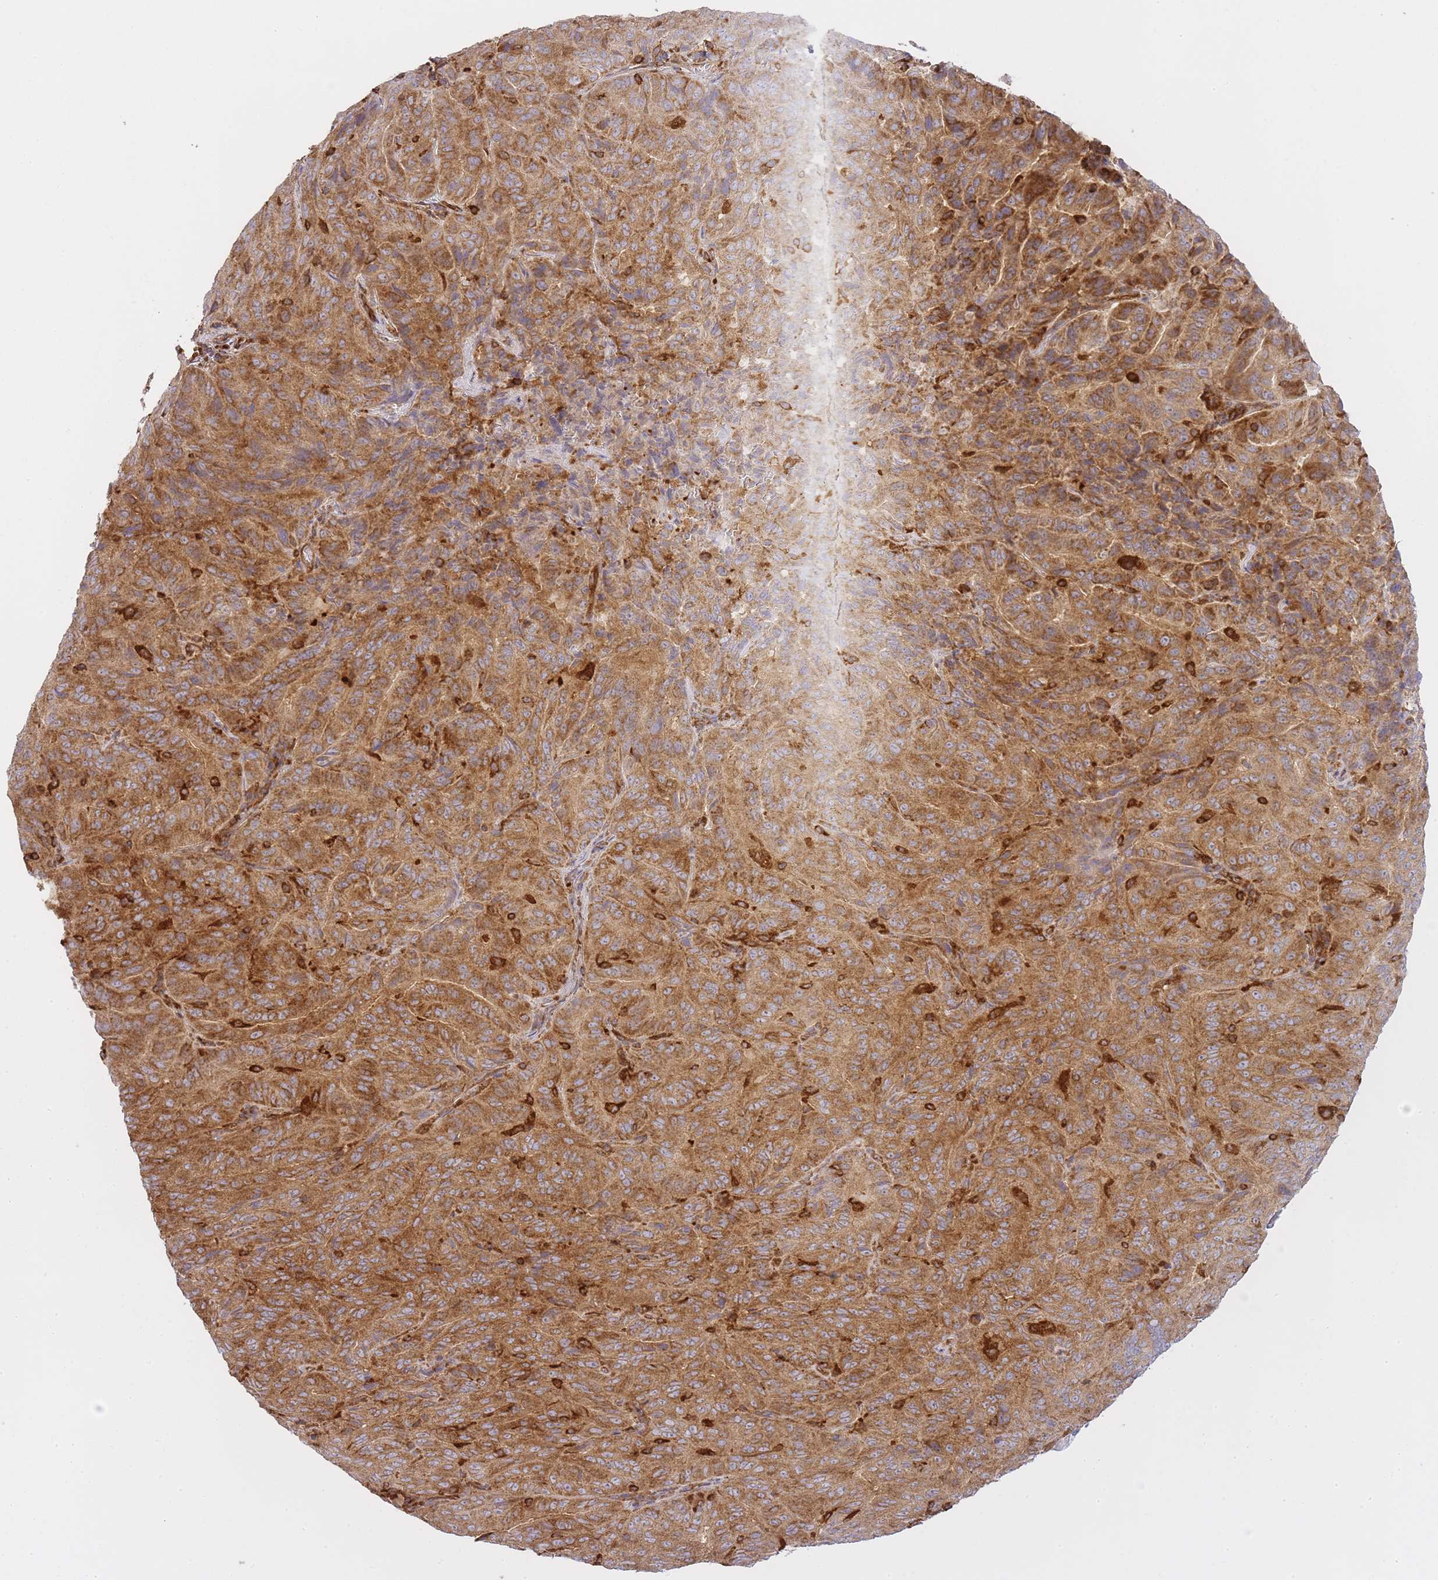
{"staining": {"intensity": "moderate", "quantity": ">75%", "location": "cytoplasmic/membranous"}, "tissue": "pancreatic cancer", "cell_type": "Tumor cells", "image_type": "cancer", "snomed": [{"axis": "morphology", "description": "Adenocarcinoma, NOS"}, {"axis": "topography", "description": "Pancreas"}], "caption": "Pancreatic cancer (adenocarcinoma) stained for a protein (brown) shows moderate cytoplasmic/membranous positive positivity in about >75% of tumor cells.", "gene": "MSN", "patient": {"sex": "male", "age": 63}}